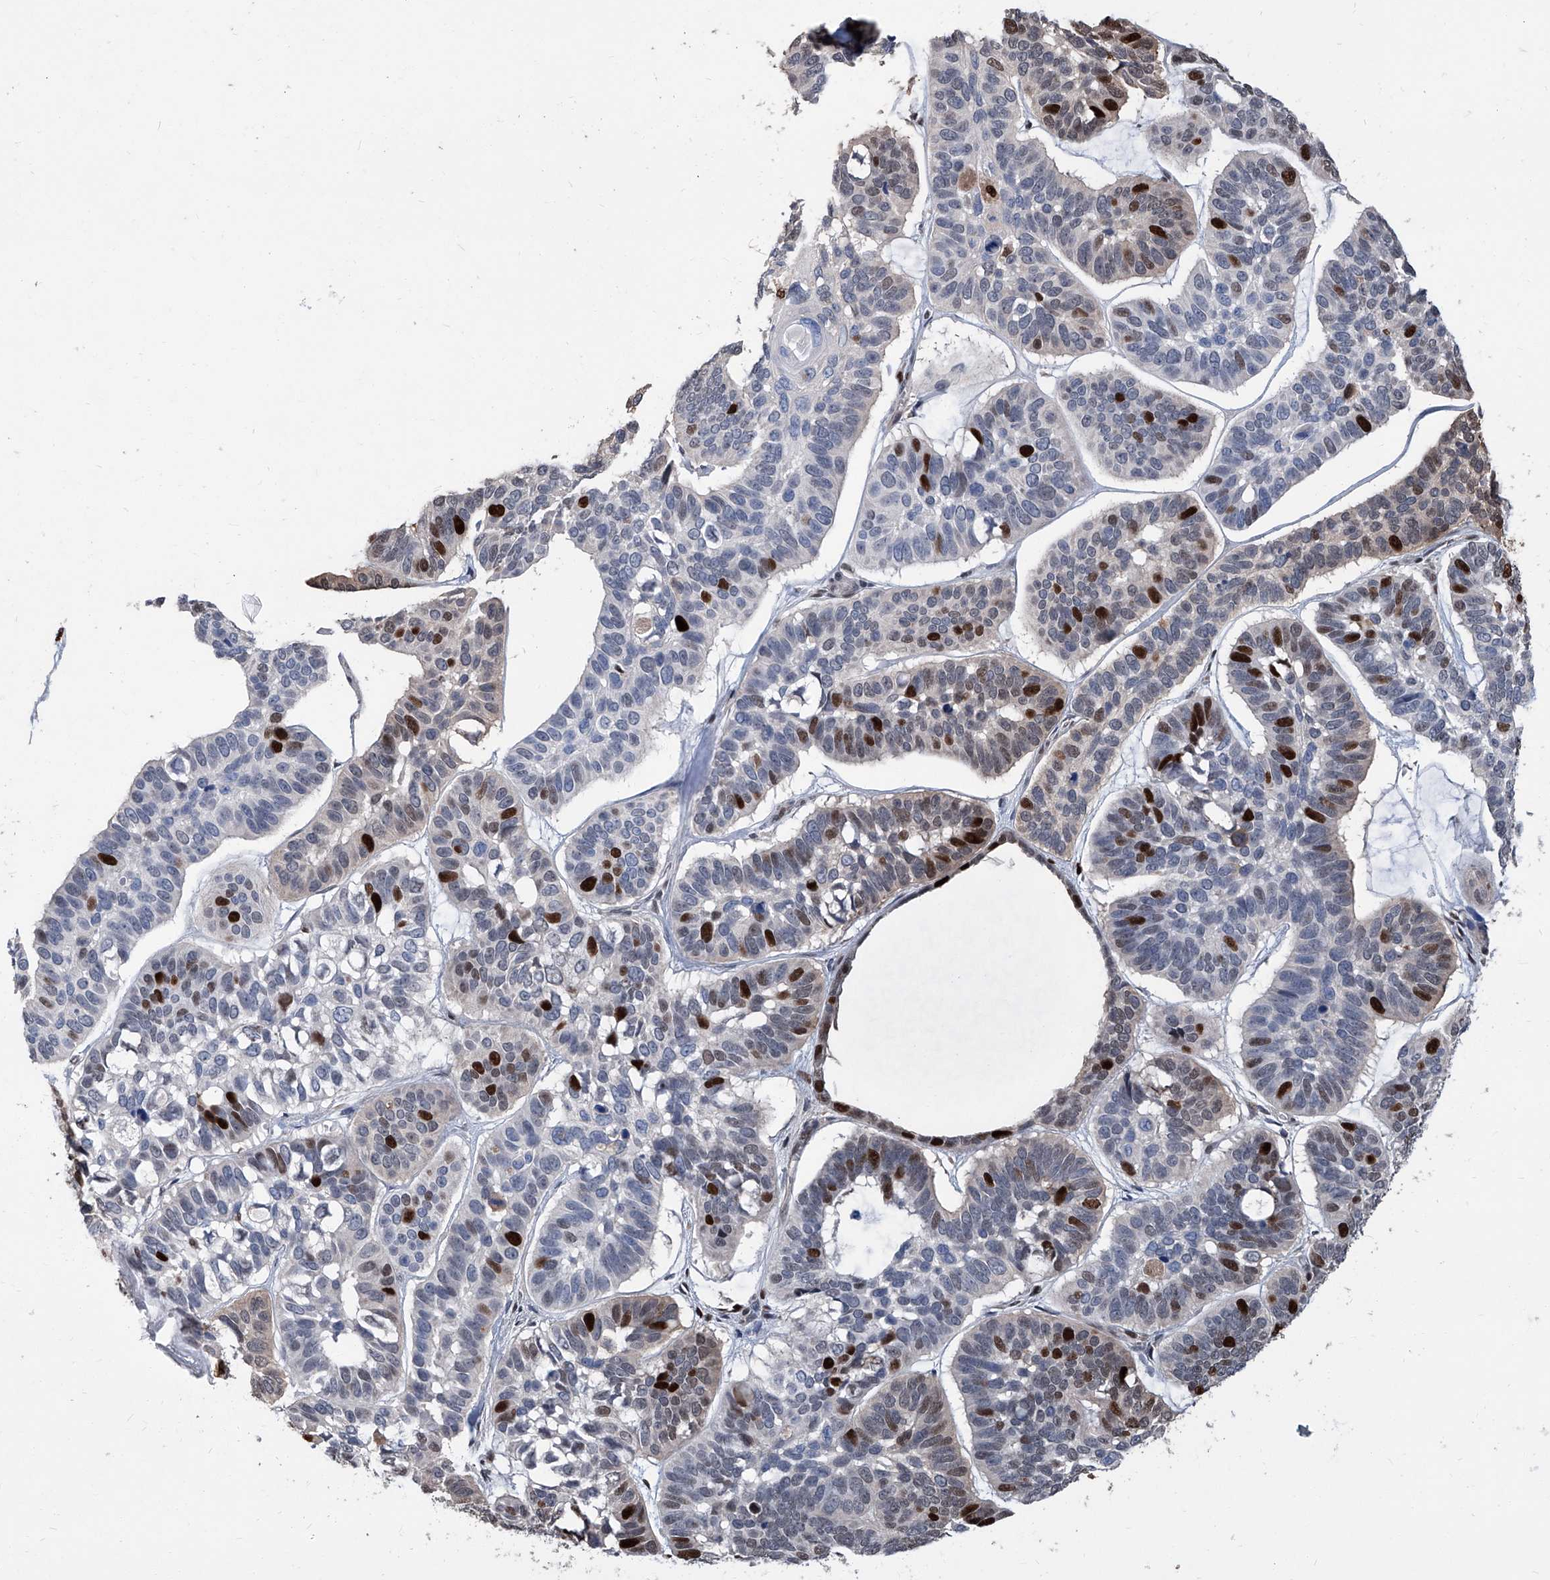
{"staining": {"intensity": "strong", "quantity": "<25%", "location": "nuclear"}, "tissue": "skin cancer", "cell_type": "Tumor cells", "image_type": "cancer", "snomed": [{"axis": "morphology", "description": "Basal cell carcinoma"}, {"axis": "topography", "description": "Skin"}], "caption": "Tumor cells reveal medium levels of strong nuclear positivity in about <25% of cells in skin basal cell carcinoma. Using DAB (brown) and hematoxylin (blue) stains, captured at high magnification using brightfield microscopy.", "gene": "PCNA", "patient": {"sex": "male", "age": 62}}